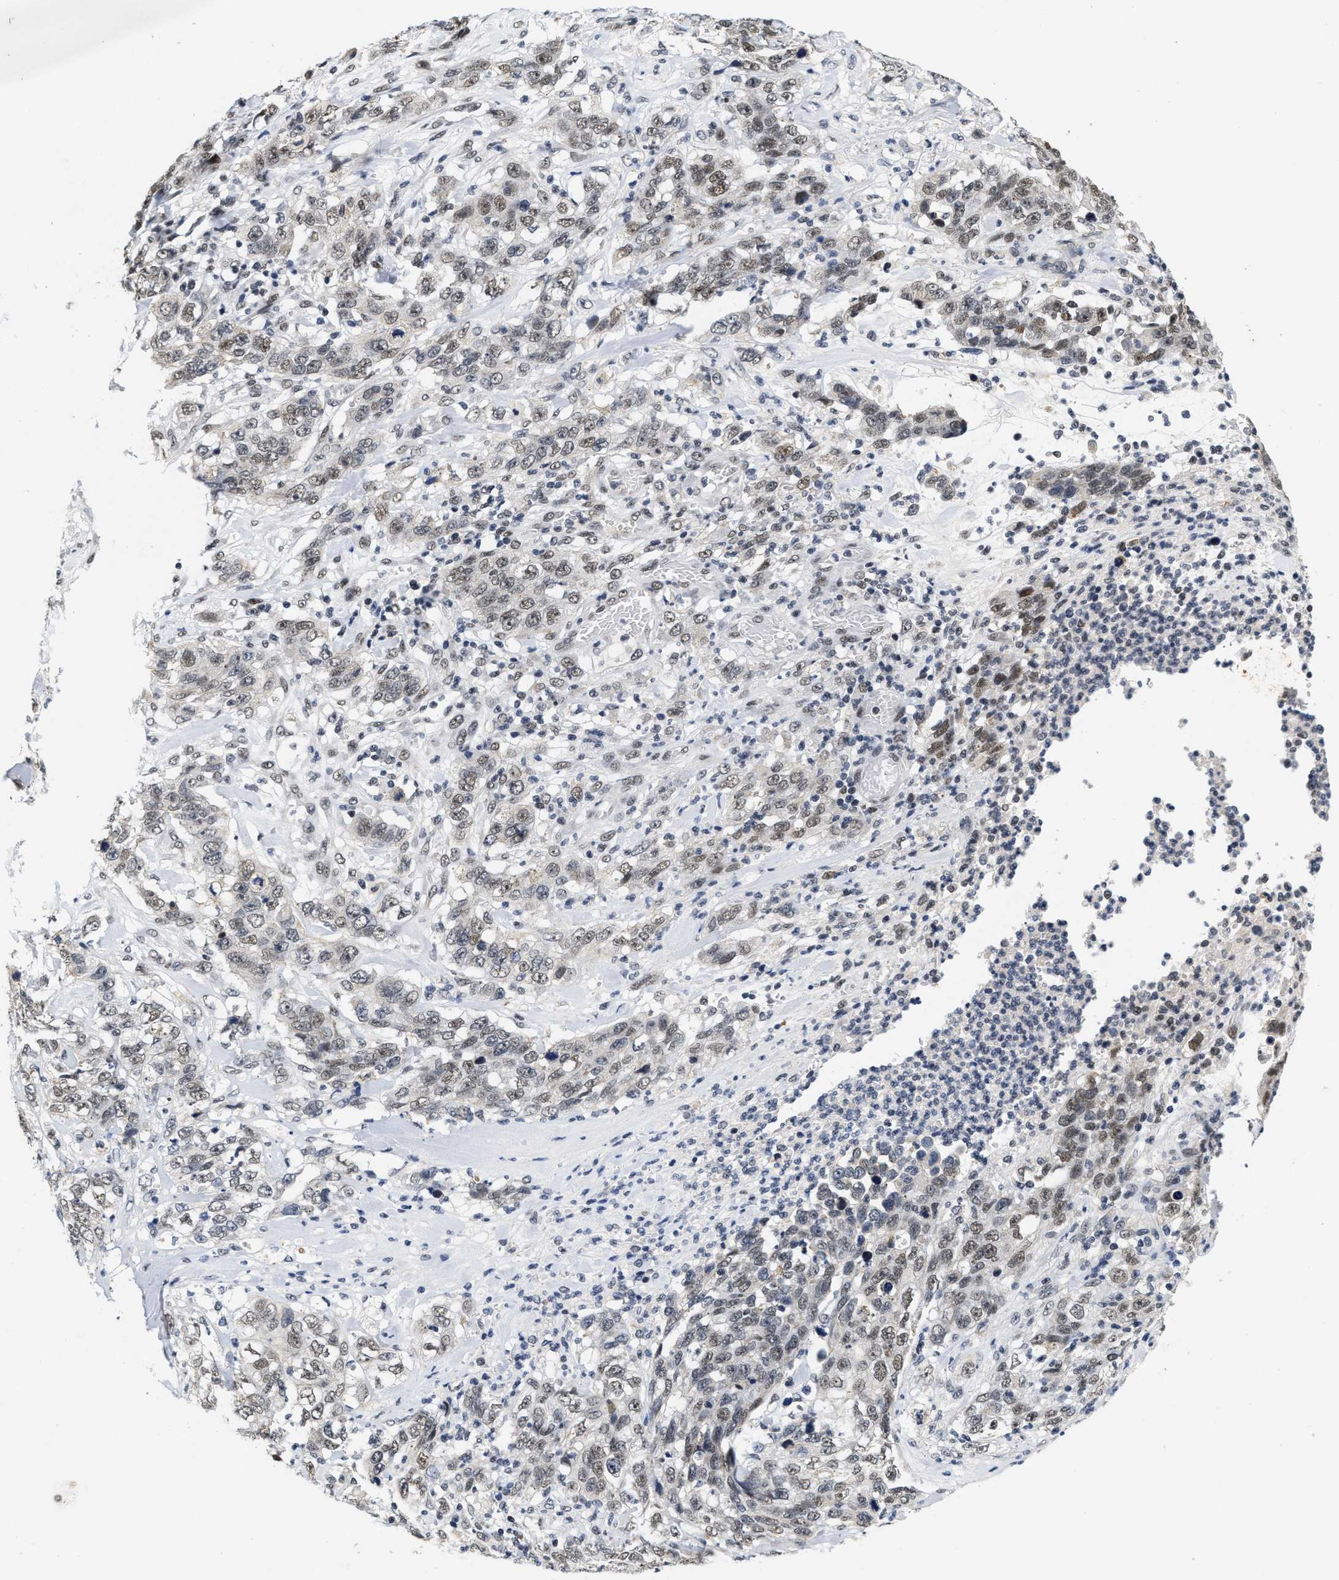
{"staining": {"intensity": "weak", "quantity": "25%-75%", "location": "nuclear"}, "tissue": "stomach cancer", "cell_type": "Tumor cells", "image_type": "cancer", "snomed": [{"axis": "morphology", "description": "Adenocarcinoma, NOS"}, {"axis": "topography", "description": "Stomach"}], "caption": "Protein staining of adenocarcinoma (stomach) tissue exhibits weak nuclear staining in about 25%-75% of tumor cells.", "gene": "INIP", "patient": {"sex": "male", "age": 48}}